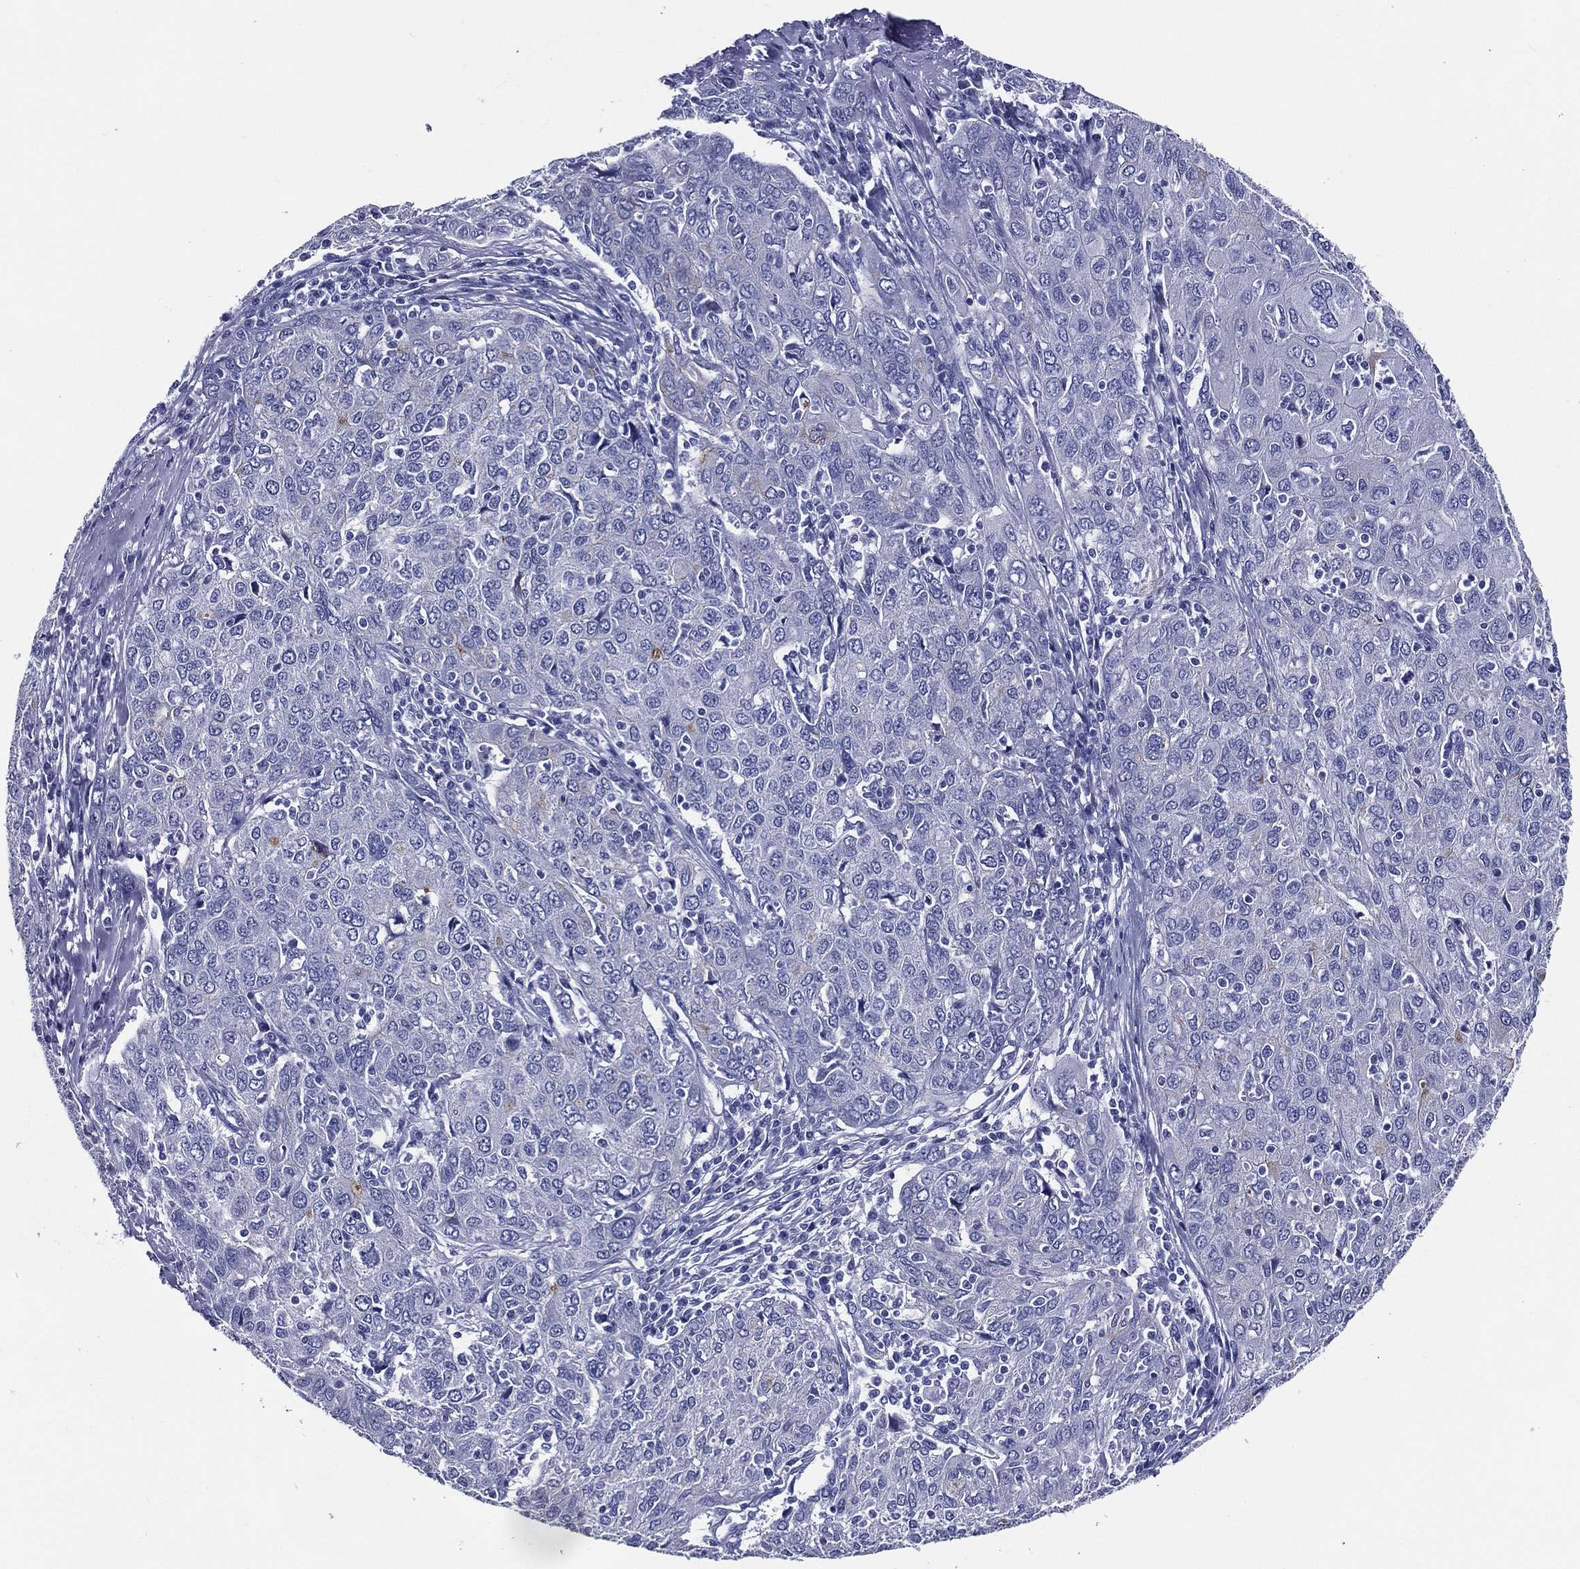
{"staining": {"intensity": "negative", "quantity": "none", "location": "none"}, "tissue": "ovarian cancer", "cell_type": "Tumor cells", "image_type": "cancer", "snomed": [{"axis": "morphology", "description": "Carcinoma, endometroid"}, {"axis": "topography", "description": "Ovary"}], "caption": "Immunohistochemical staining of ovarian cancer (endometroid carcinoma) shows no significant positivity in tumor cells.", "gene": "ACE2", "patient": {"sex": "female", "age": 50}}